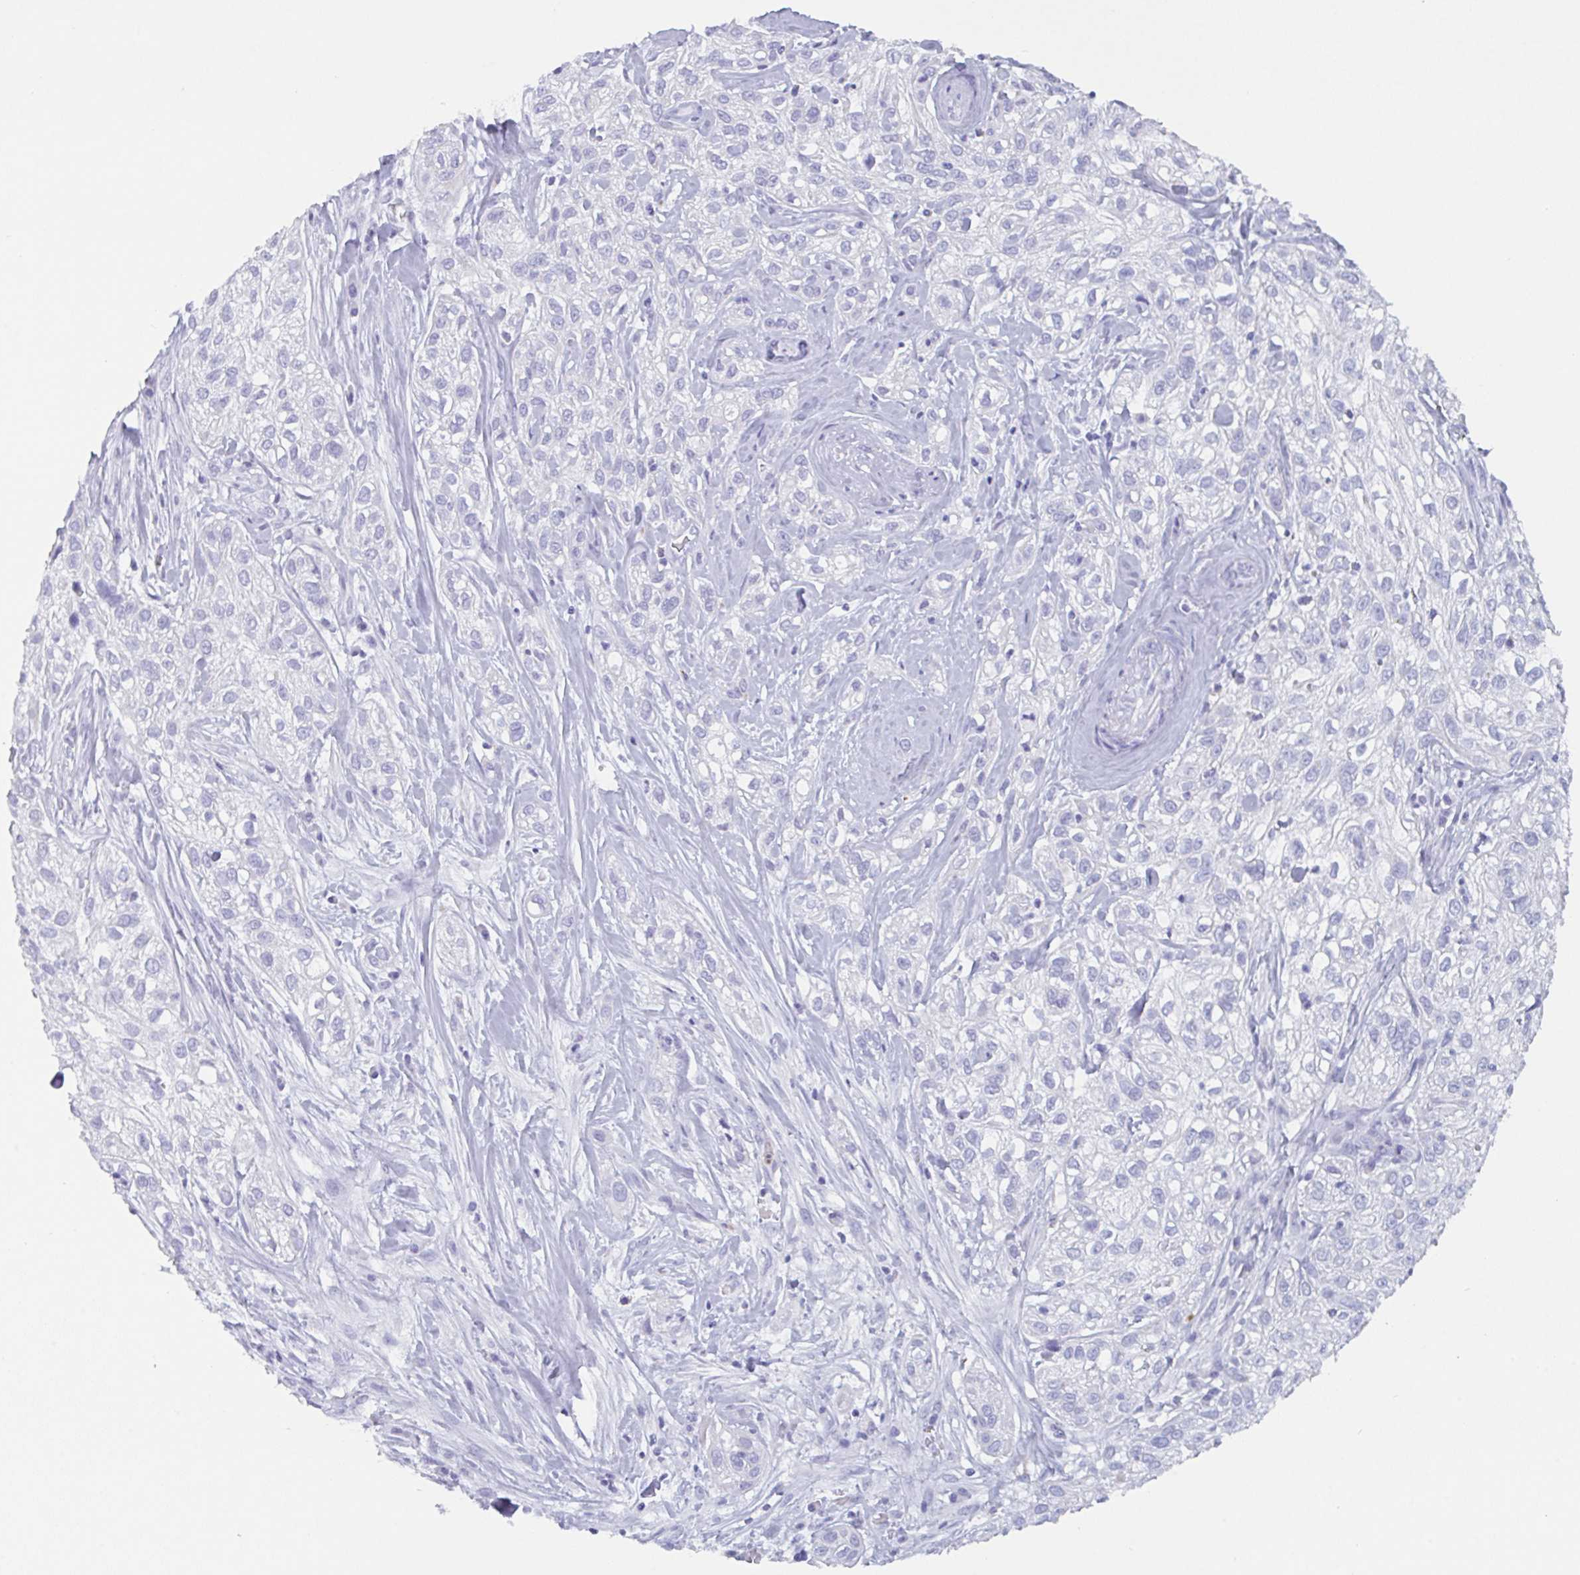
{"staining": {"intensity": "negative", "quantity": "none", "location": "none"}, "tissue": "skin cancer", "cell_type": "Tumor cells", "image_type": "cancer", "snomed": [{"axis": "morphology", "description": "Squamous cell carcinoma, NOS"}, {"axis": "topography", "description": "Skin"}], "caption": "IHC image of human skin squamous cell carcinoma stained for a protein (brown), which displays no positivity in tumor cells.", "gene": "DTWD2", "patient": {"sex": "male", "age": 82}}